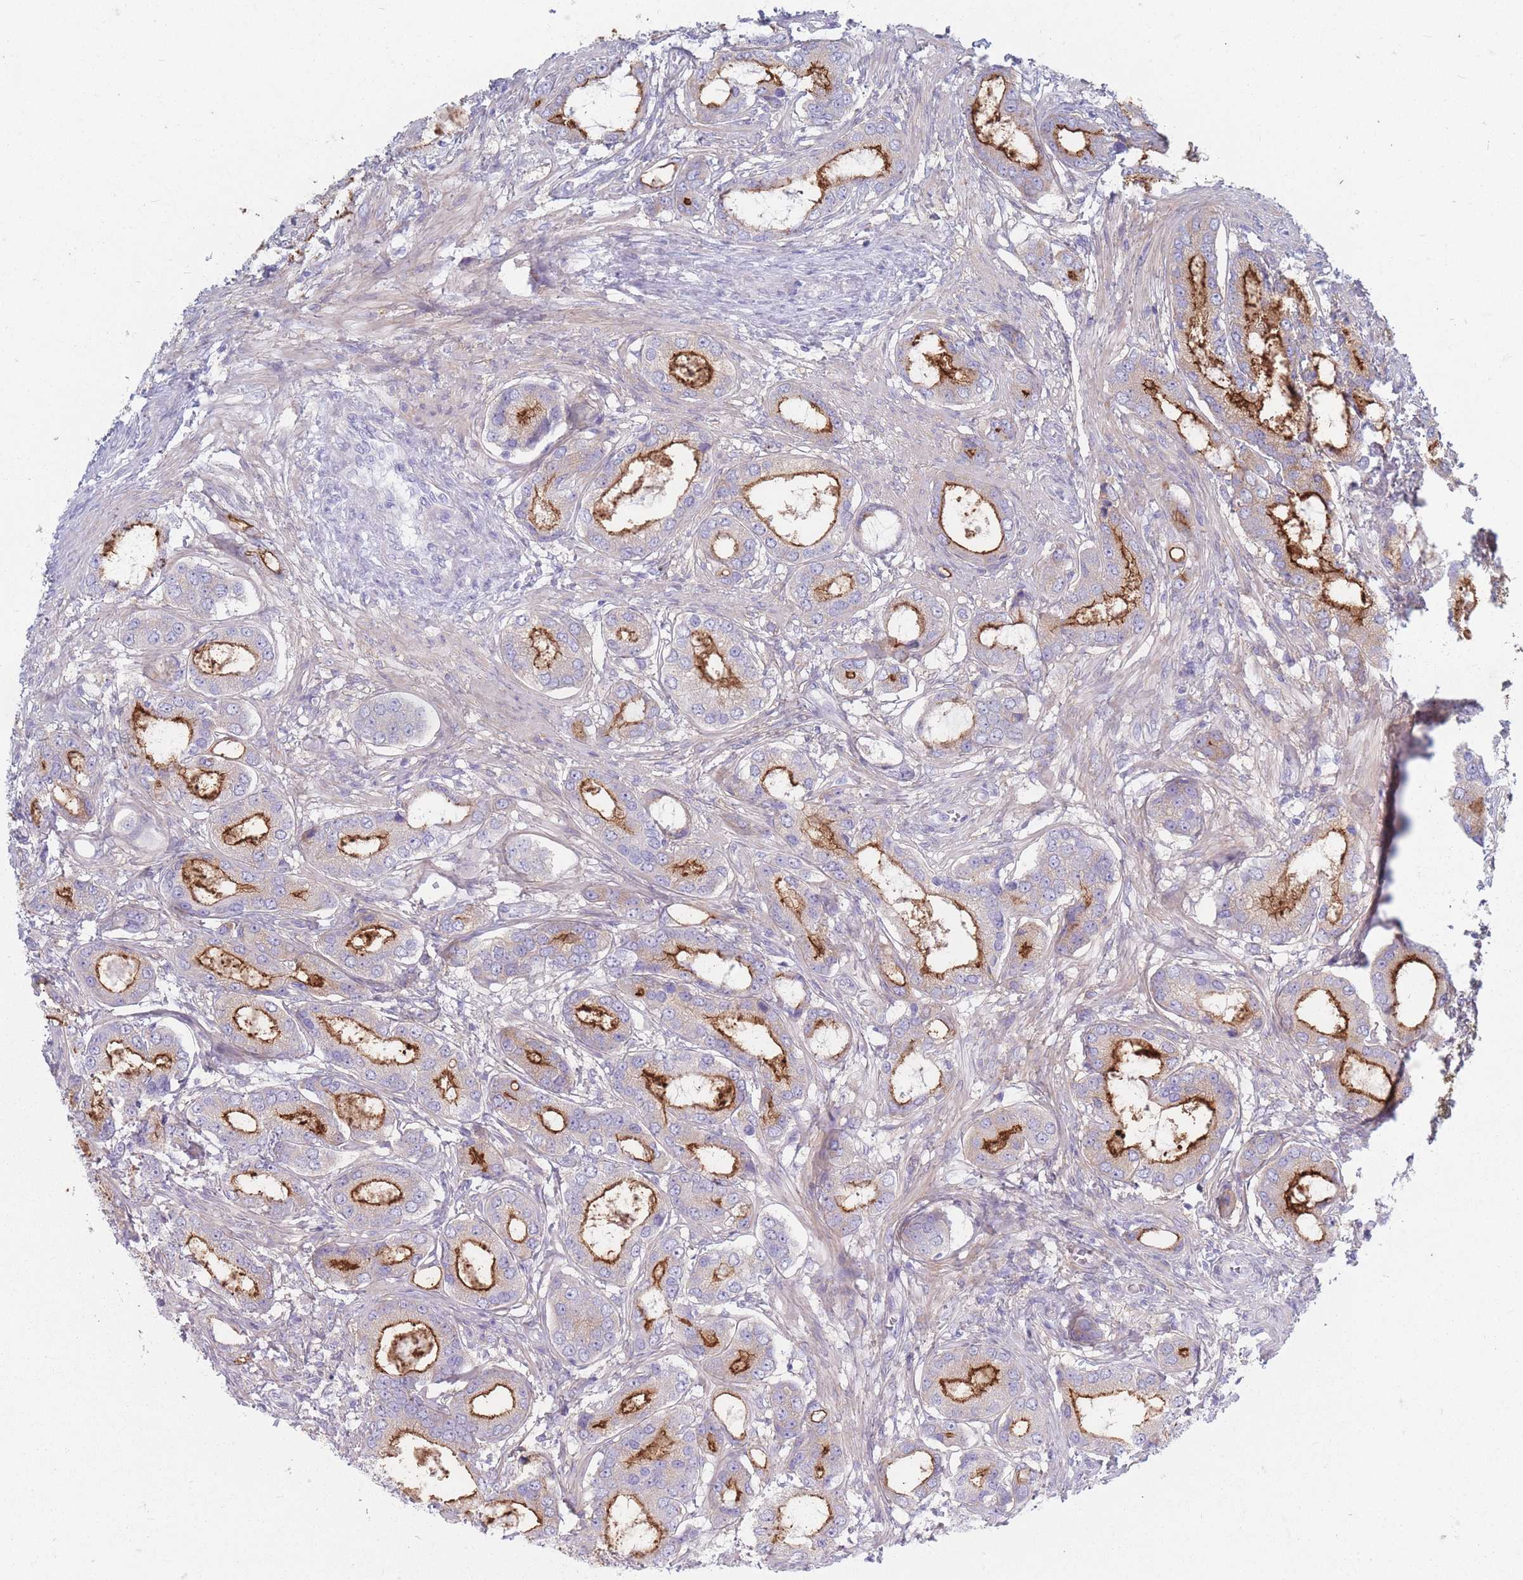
{"staining": {"intensity": "strong", "quantity": "25%-75%", "location": "cytoplasmic/membranous"}, "tissue": "prostate cancer", "cell_type": "Tumor cells", "image_type": "cancer", "snomed": [{"axis": "morphology", "description": "Adenocarcinoma, High grade"}, {"axis": "topography", "description": "Prostate"}], "caption": "This is an image of IHC staining of adenocarcinoma (high-grade) (prostate), which shows strong expression in the cytoplasmic/membranous of tumor cells.", "gene": "PLPP1", "patient": {"sex": "male", "age": 69}}